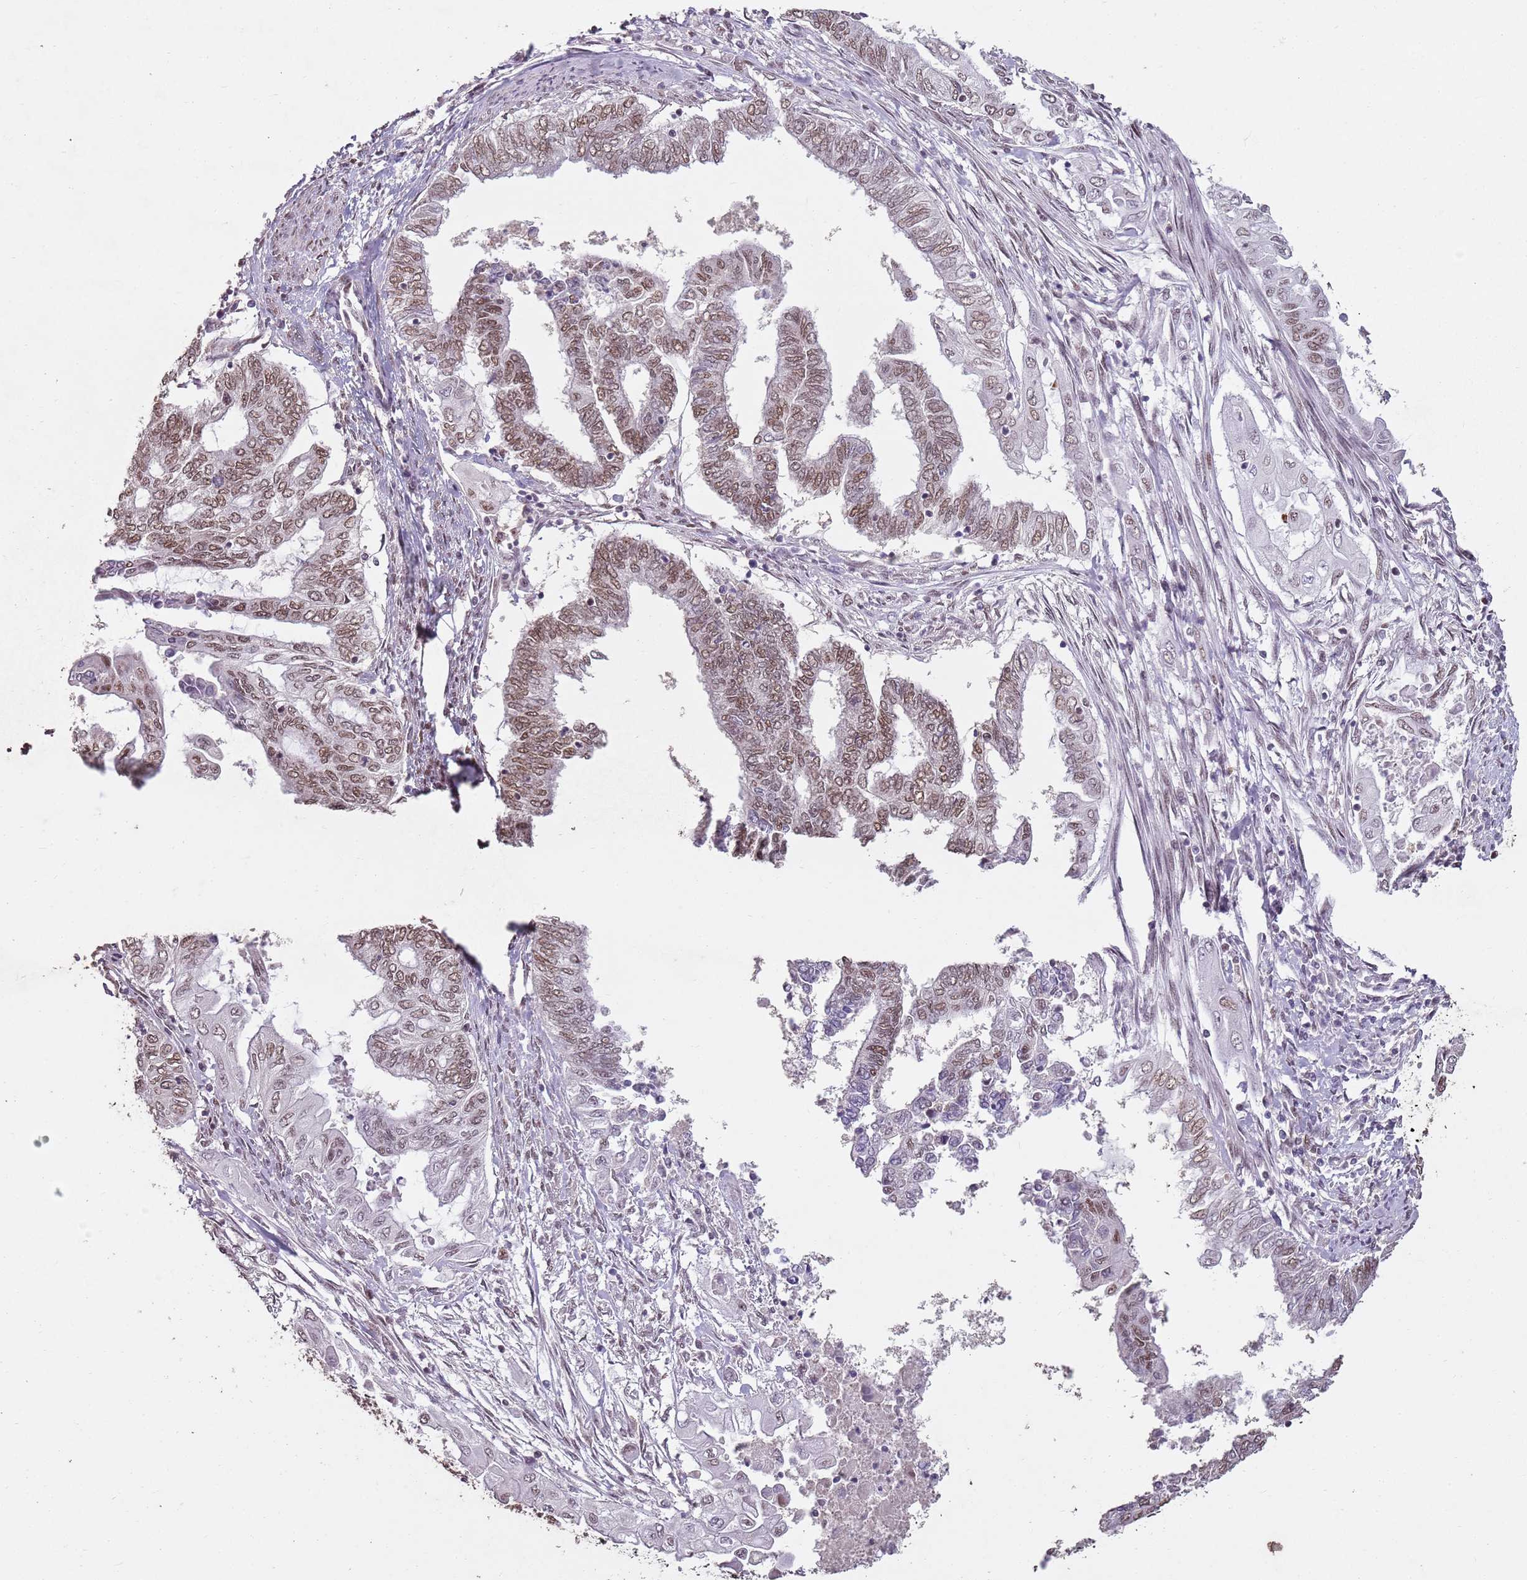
{"staining": {"intensity": "moderate", "quantity": ">75%", "location": "nuclear"}, "tissue": "endometrial cancer", "cell_type": "Tumor cells", "image_type": "cancer", "snomed": [{"axis": "morphology", "description": "Adenocarcinoma, NOS"}, {"axis": "topography", "description": "Uterus"}, {"axis": "topography", "description": "Endometrium"}], "caption": "This is a histology image of IHC staining of endometrial cancer (adenocarcinoma), which shows moderate positivity in the nuclear of tumor cells.", "gene": "ARL14EP", "patient": {"sex": "female", "age": 70}}